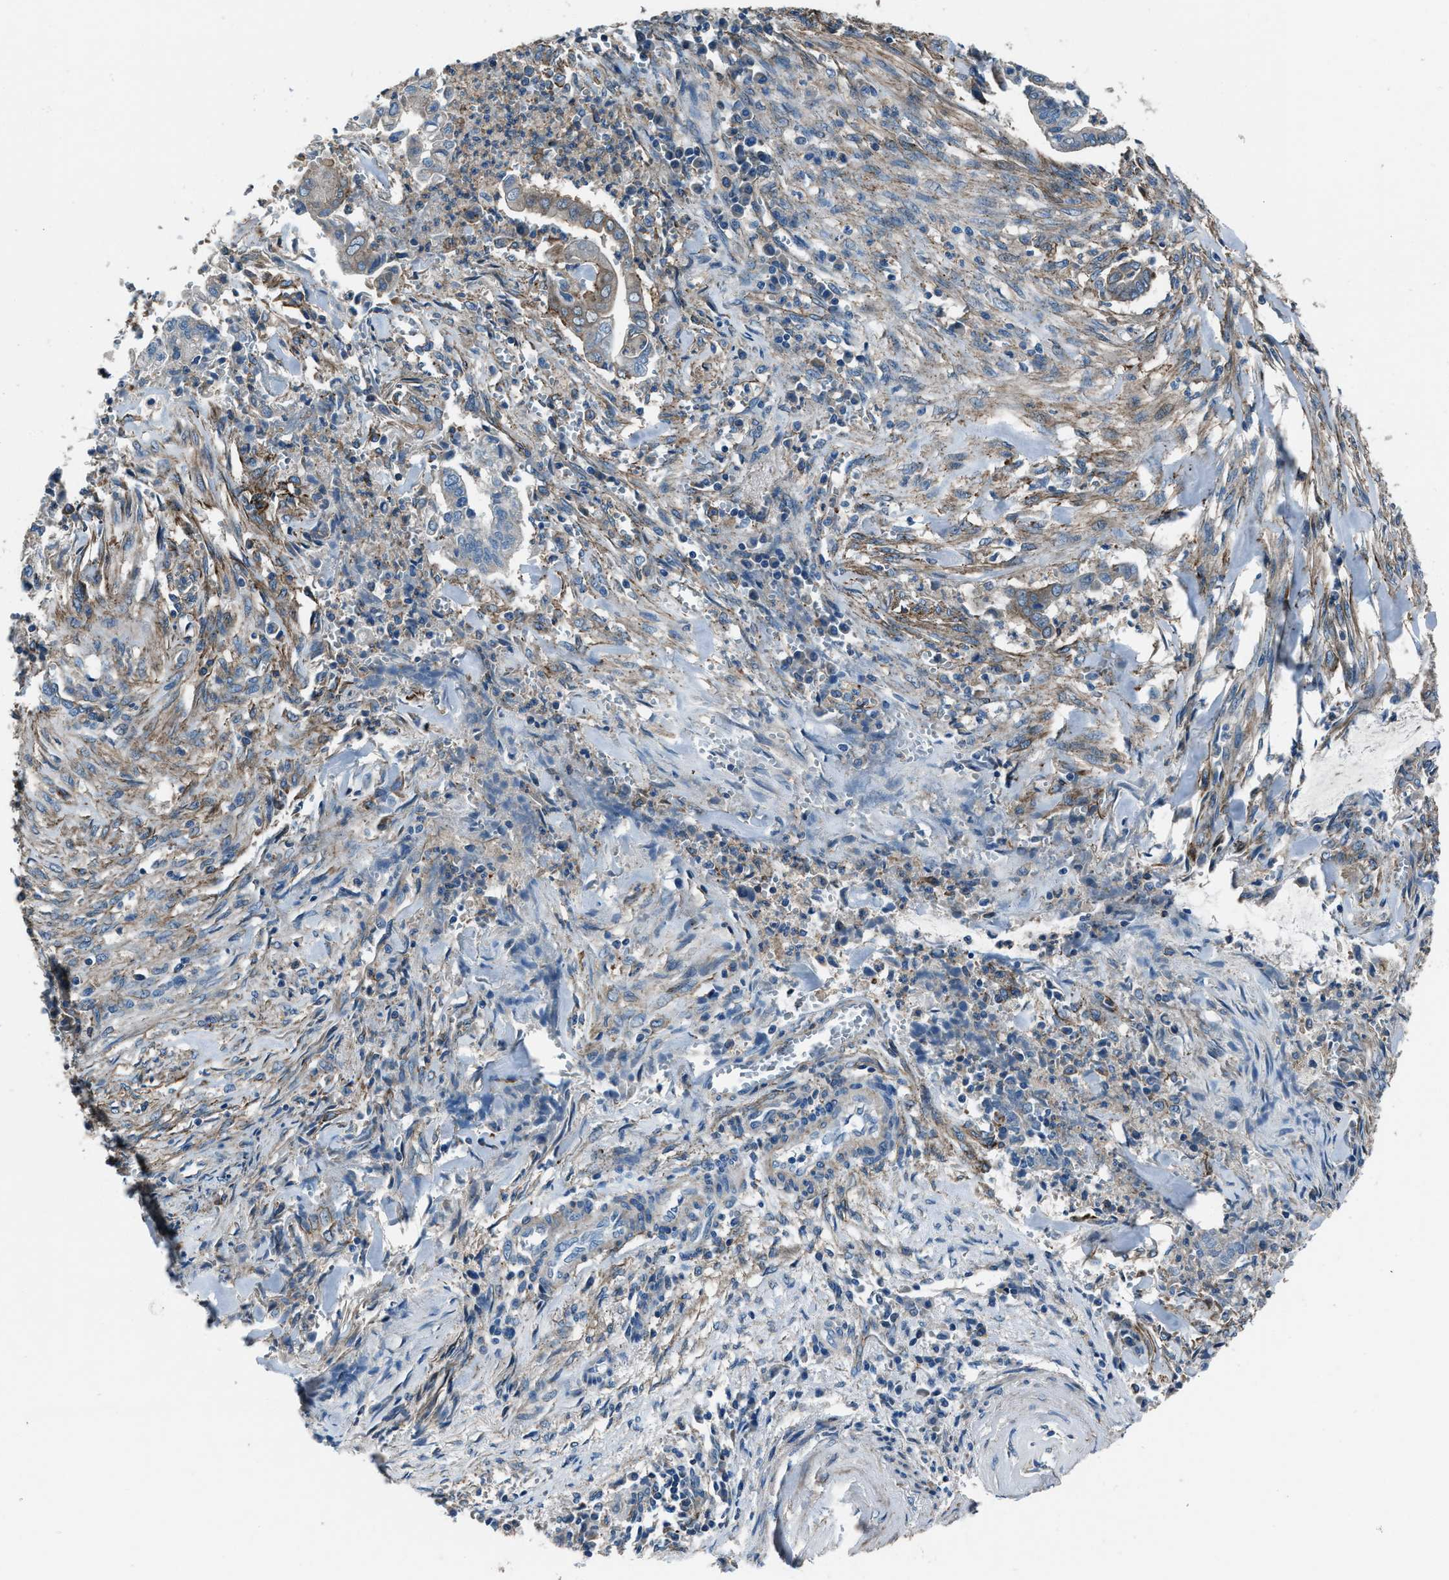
{"staining": {"intensity": "negative", "quantity": "none", "location": "none"}, "tissue": "cervical cancer", "cell_type": "Tumor cells", "image_type": "cancer", "snomed": [{"axis": "morphology", "description": "Adenocarcinoma, NOS"}, {"axis": "topography", "description": "Cervix"}], "caption": "This is an IHC micrograph of human cervical adenocarcinoma. There is no staining in tumor cells.", "gene": "SVIL", "patient": {"sex": "female", "age": 44}}